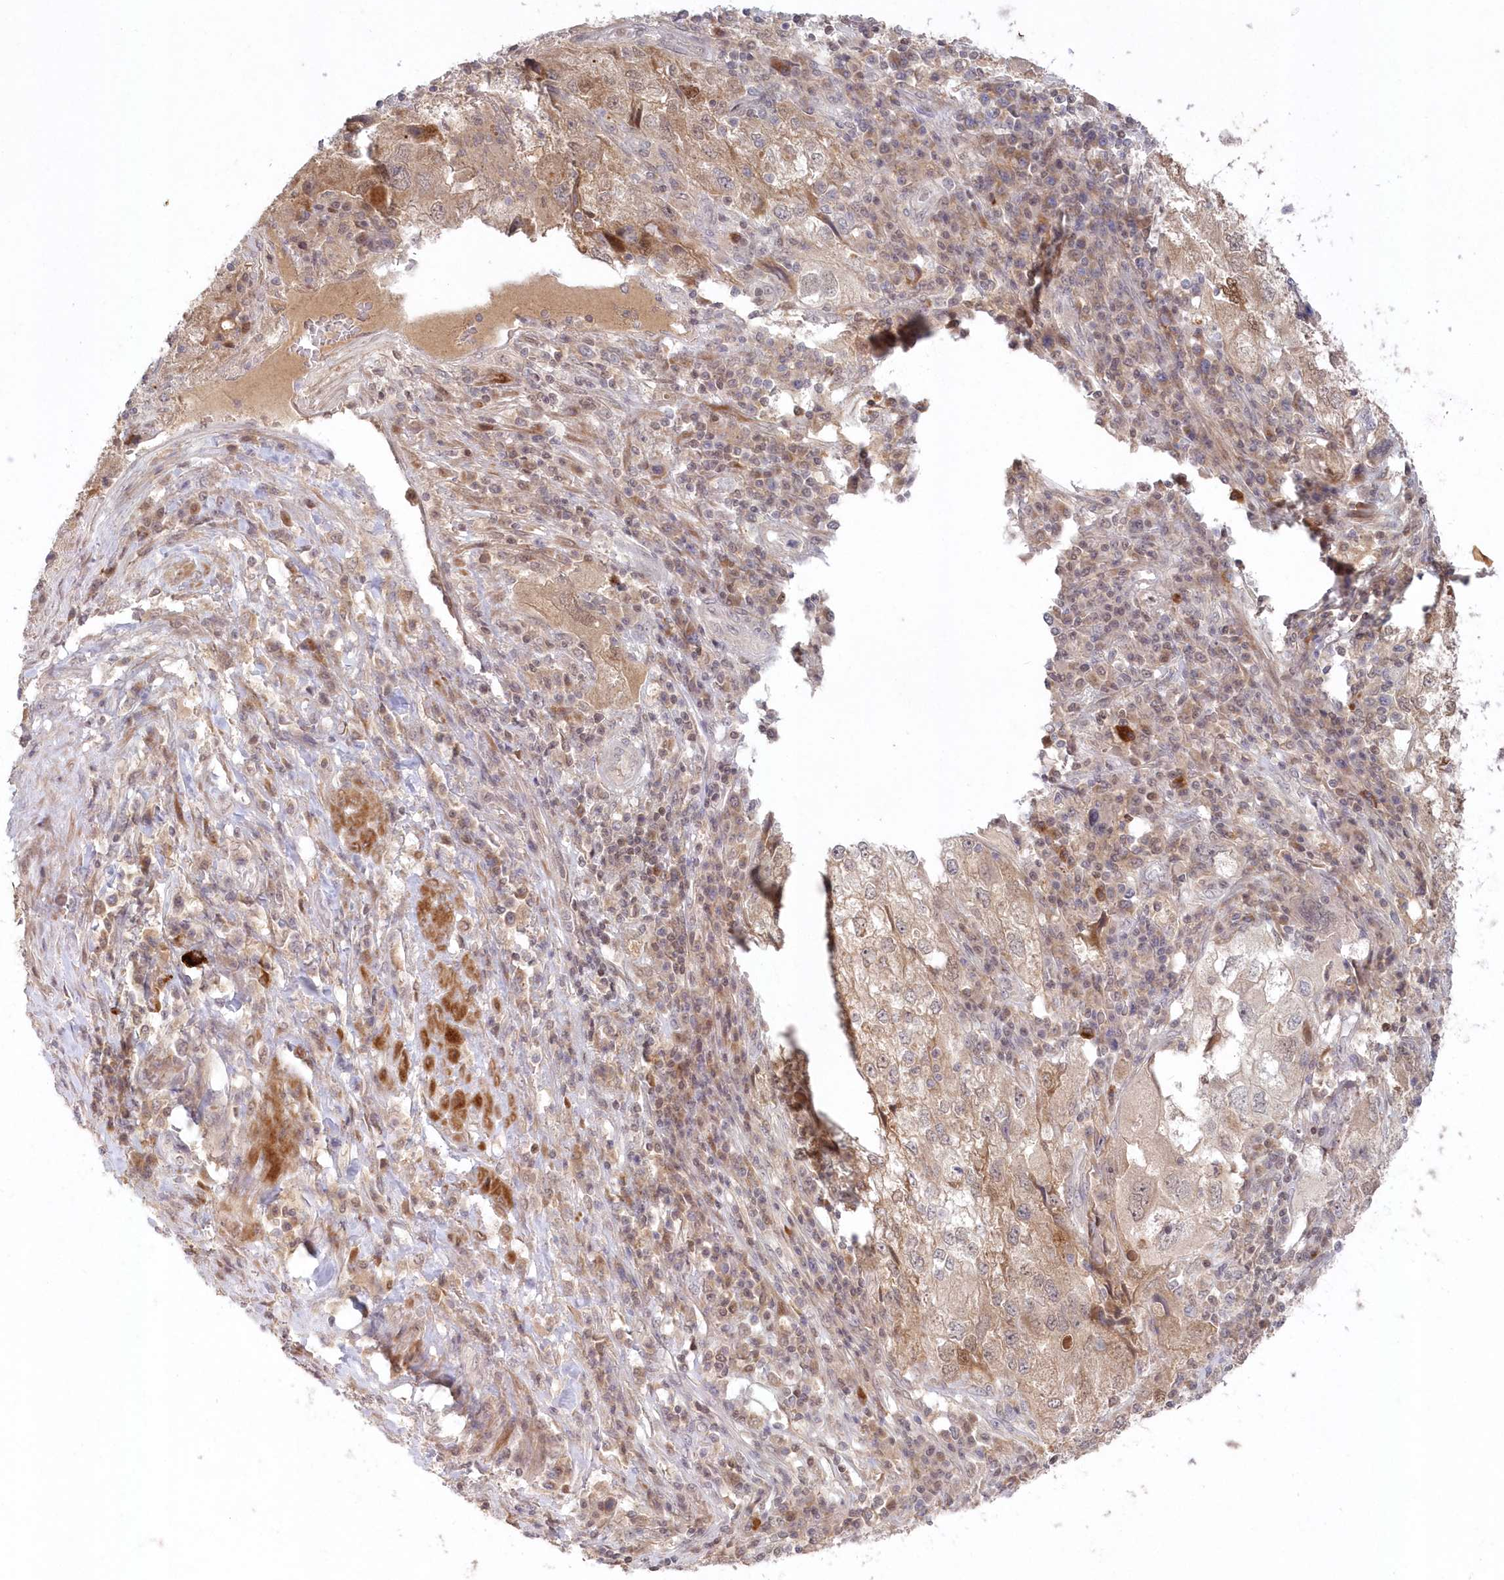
{"staining": {"intensity": "weak", "quantity": "<25%", "location": "cytoplasmic/membranous"}, "tissue": "endometrial cancer", "cell_type": "Tumor cells", "image_type": "cancer", "snomed": [{"axis": "morphology", "description": "Adenocarcinoma, NOS"}, {"axis": "topography", "description": "Endometrium"}], "caption": "The micrograph demonstrates no staining of tumor cells in endometrial adenocarcinoma.", "gene": "ASCC1", "patient": {"sex": "female", "age": 49}}